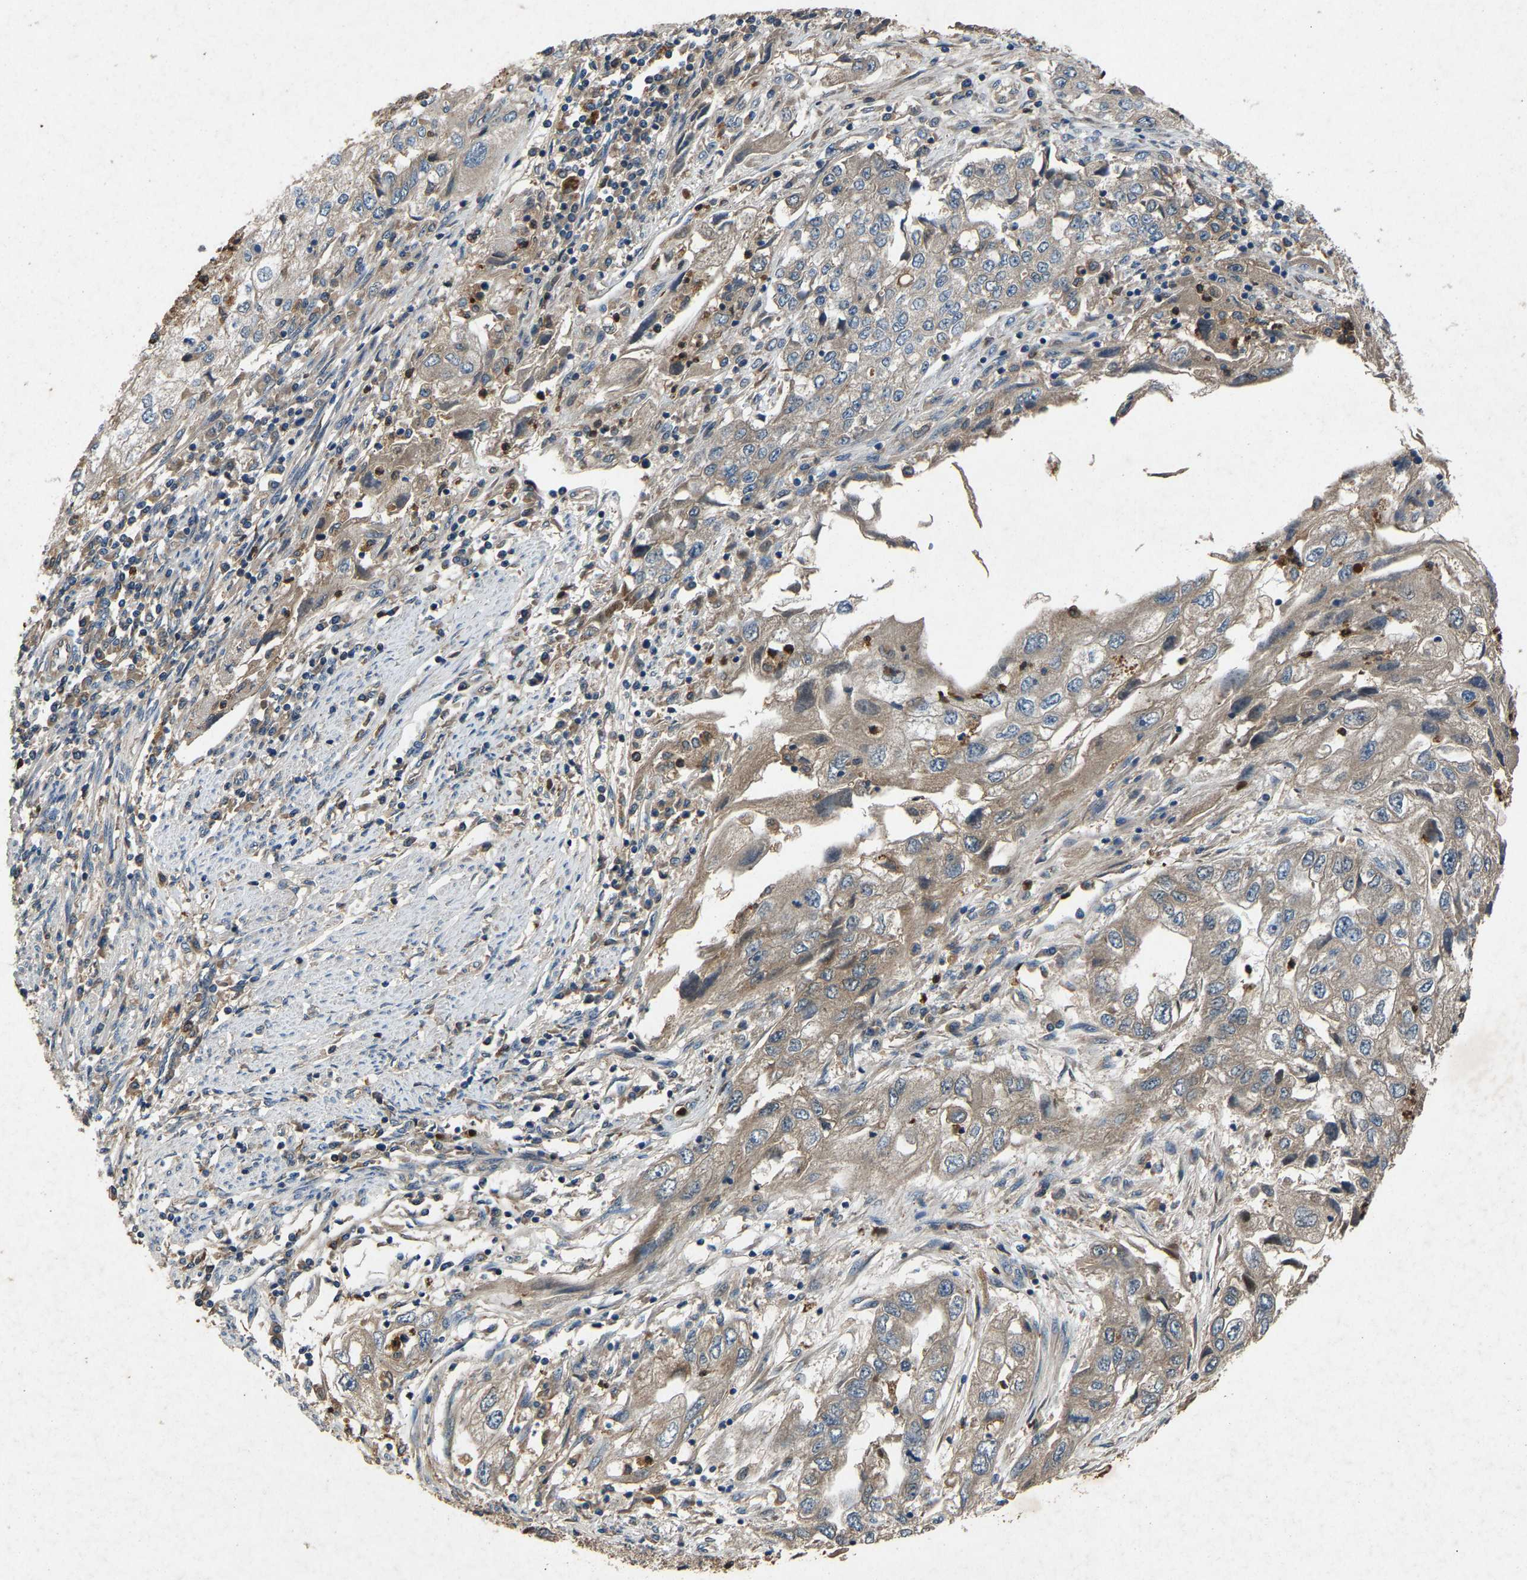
{"staining": {"intensity": "negative", "quantity": "none", "location": "none"}, "tissue": "endometrial cancer", "cell_type": "Tumor cells", "image_type": "cancer", "snomed": [{"axis": "morphology", "description": "Adenocarcinoma, NOS"}, {"axis": "topography", "description": "Endometrium"}], "caption": "Human endometrial cancer (adenocarcinoma) stained for a protein using immunohistochemistry (IHC) reveals no expression in tumor cells.", "gene": "PPID", "patient": {"sex": "female", "age": 49}}